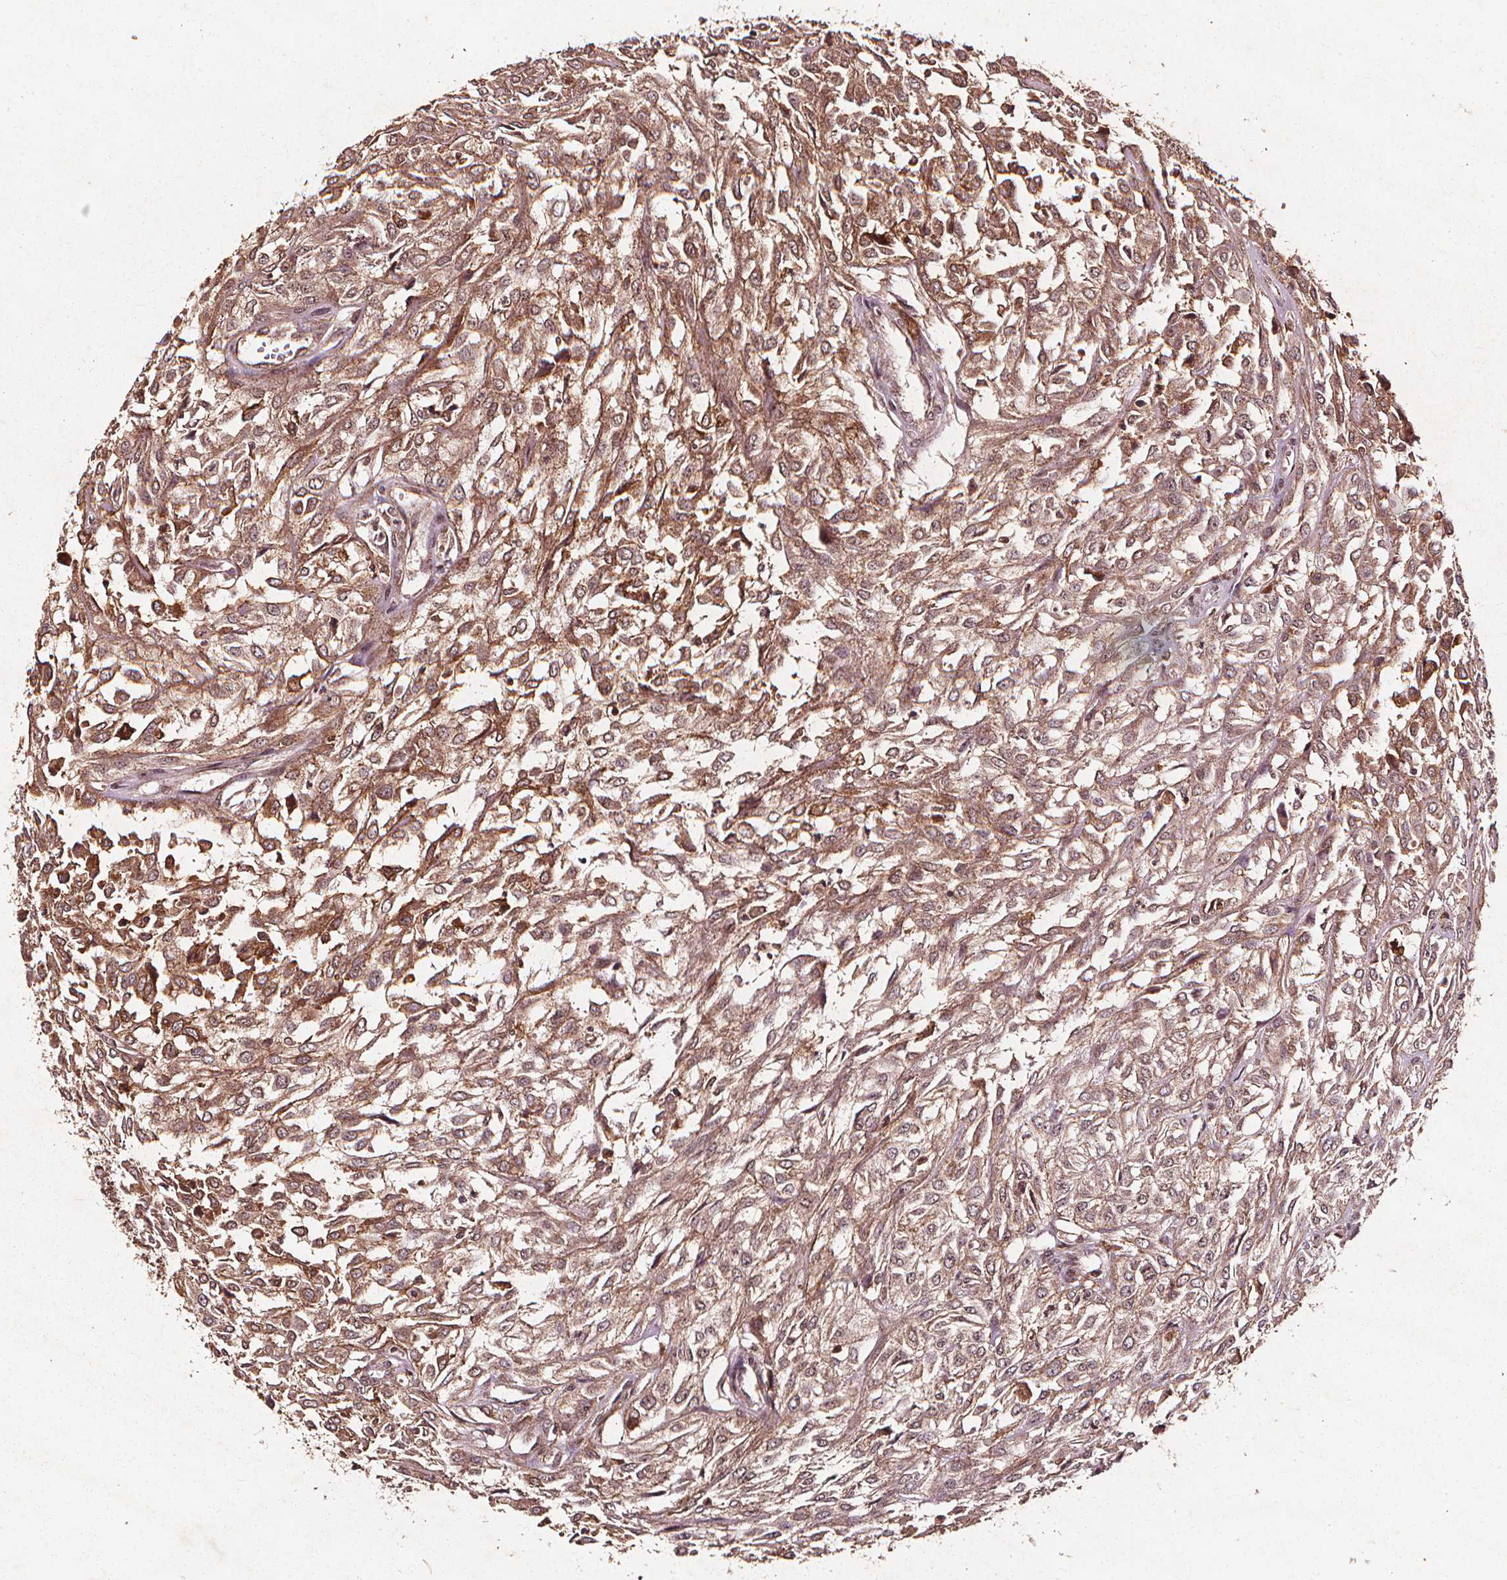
{"staining": {"intensity": "moderate", "quantity": ">75%", "location": "cytoplasmic/membranous"}, "tissue": "urothelial cancer", "cell_type": "Tumor cells", "image_type": "cancer", "snomed": [{"axis": "morphology", "description": "Urothelial carcinoma, High grade"}, {"axis": "topography", "description": "Urinary bladder"}], "caption": "Urothelial cancer stained for a protein (brown) reveals moderate cytoplasmic/membranous positive positivity in about >75% of tumor cells.", "gene": "ABCA1", "patient": {"sex": "male", "age": 67}}